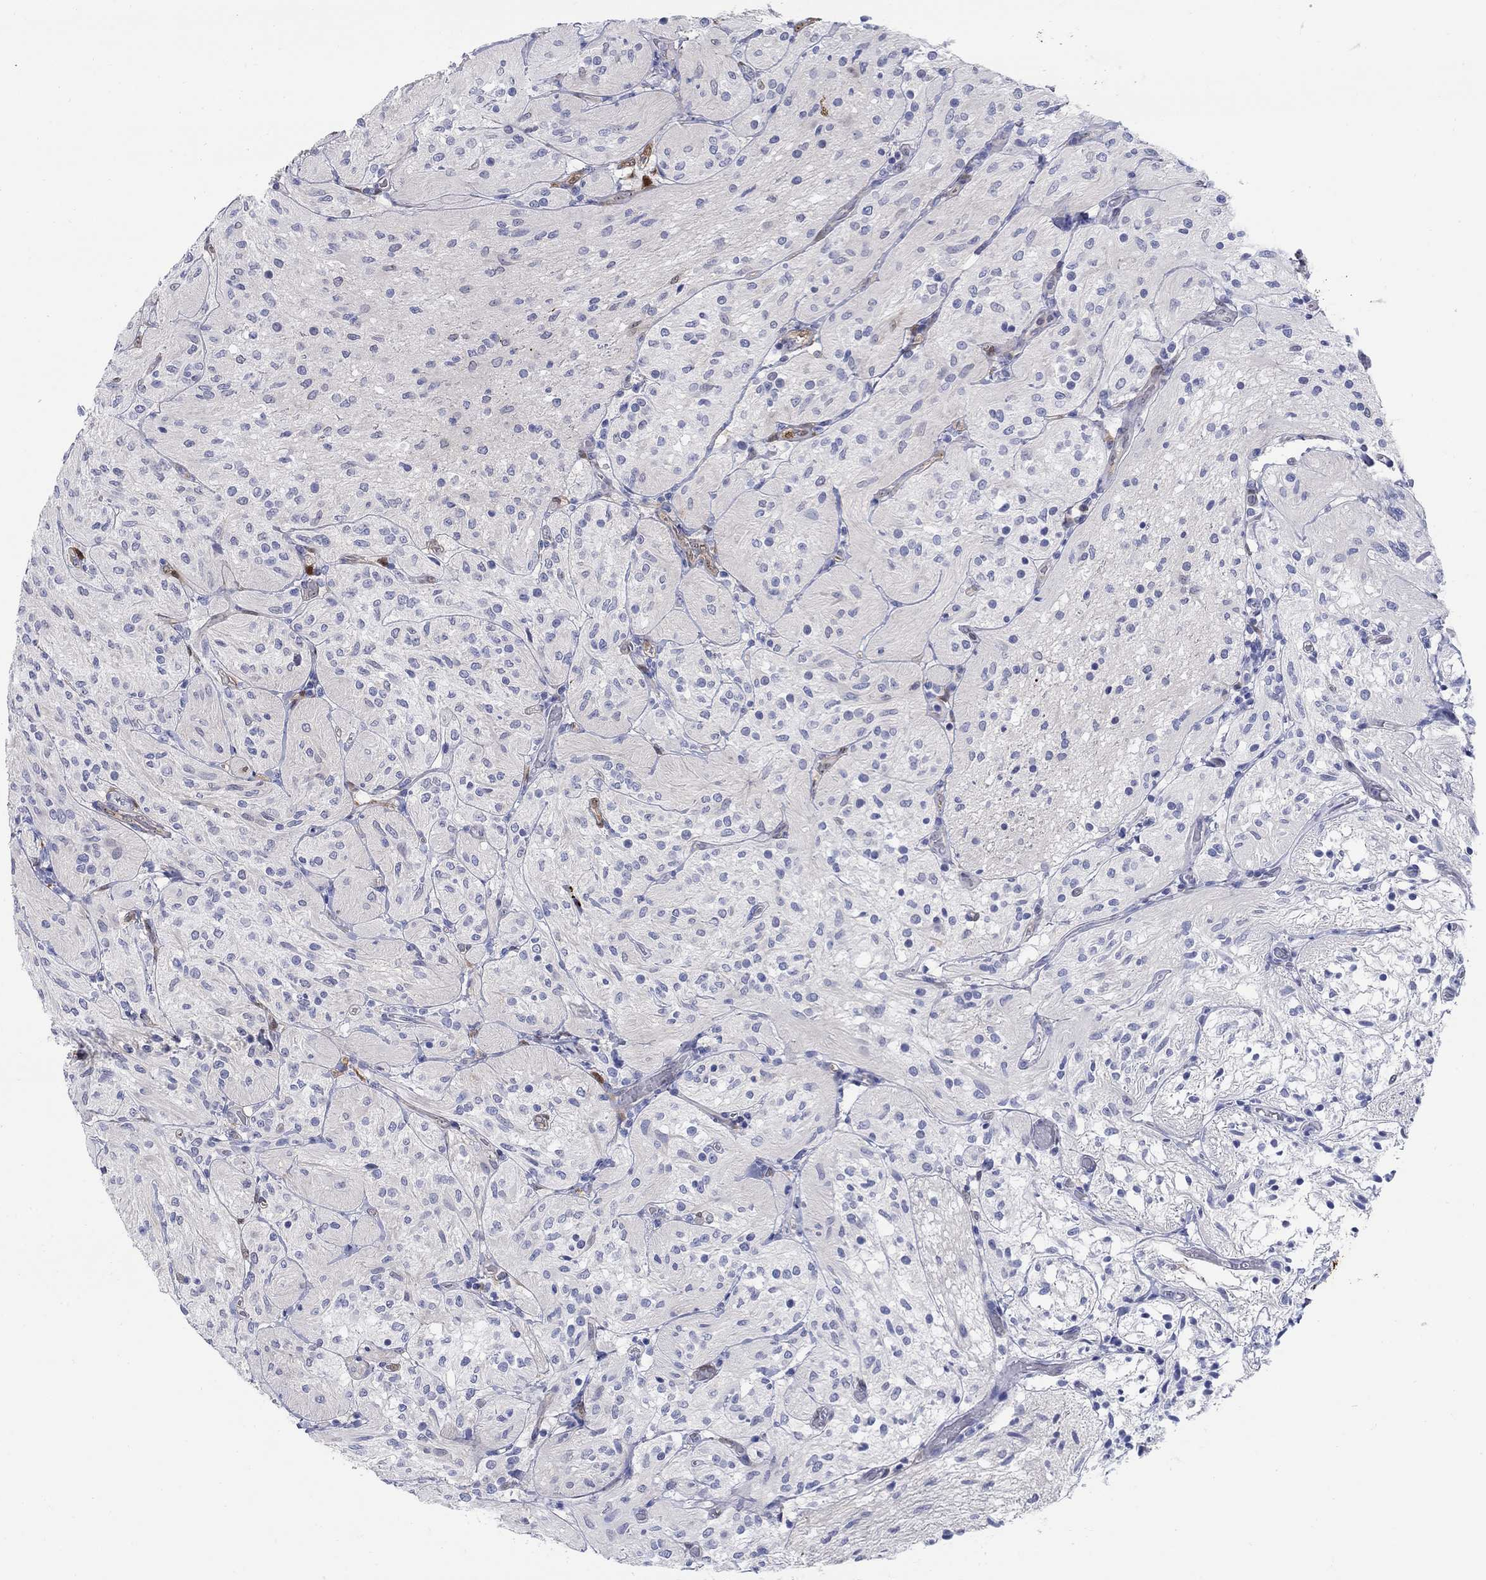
{"staining": {"intensity": "negative", "quantity": "none", "location": "none"}, "tissue": "glioma", "cell_type": "Tumor cells", "image_type": "cancer", "snomed": [{"axis": "morphology", "description": "Glioma, malignant, Low grade"}, {"axis": "topography", "description": "Brain"}], "caption": "DAB immunohistochemical staining of malignant glioma (low-grade) shows no significant expression in tumor cells.", "gene": "AKR1C2", "patient": {"sex": "male", "age": 3}}